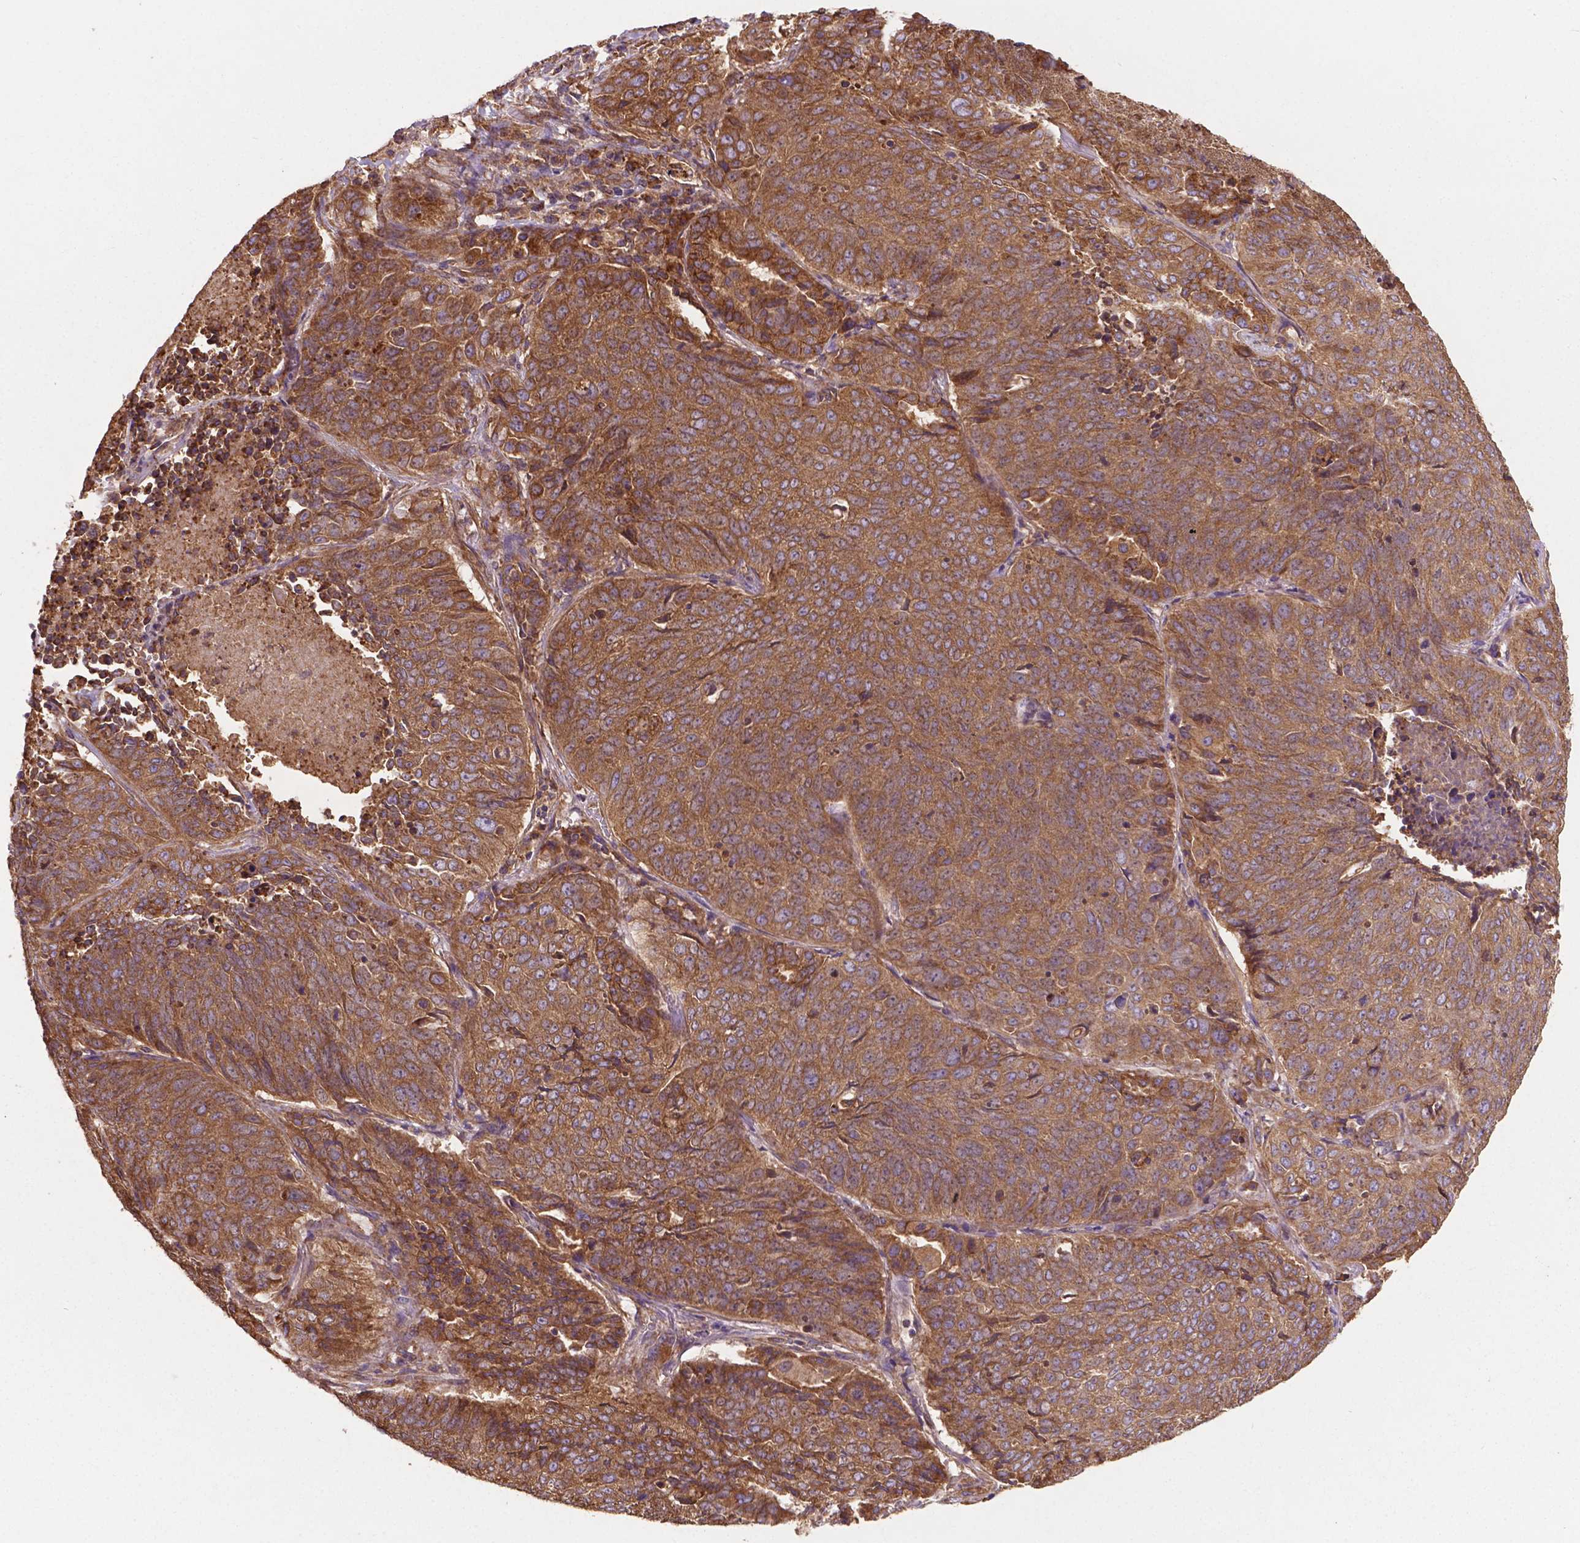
{"staining": {"intensity": "moderate", "quantity": ">75%", "location": "cytoplasmic/membranous"}, "tissue": "lung cancer", "cell_type": "Tumor cells", "image_type": "cancer", "snomed": [{"axis": "morphology", "description": "Normal tissue, NOS"}, {"axis": "morphology", "description": "Squamous cell carcinoma, NOS"}, {"axis": "topography", "description": "Bronchus"}, {"axis": "topography", "description": "Lung"}], "caption": "Squamous cell carcinoma (lung) was stained to show a protein in brown. There is medium levels of moderate cytoplasmic/membranous staining in approximately >75% of tumor cells.", "gene": "CCDC71L", "patient": {"sex": "male", "age": 64}}